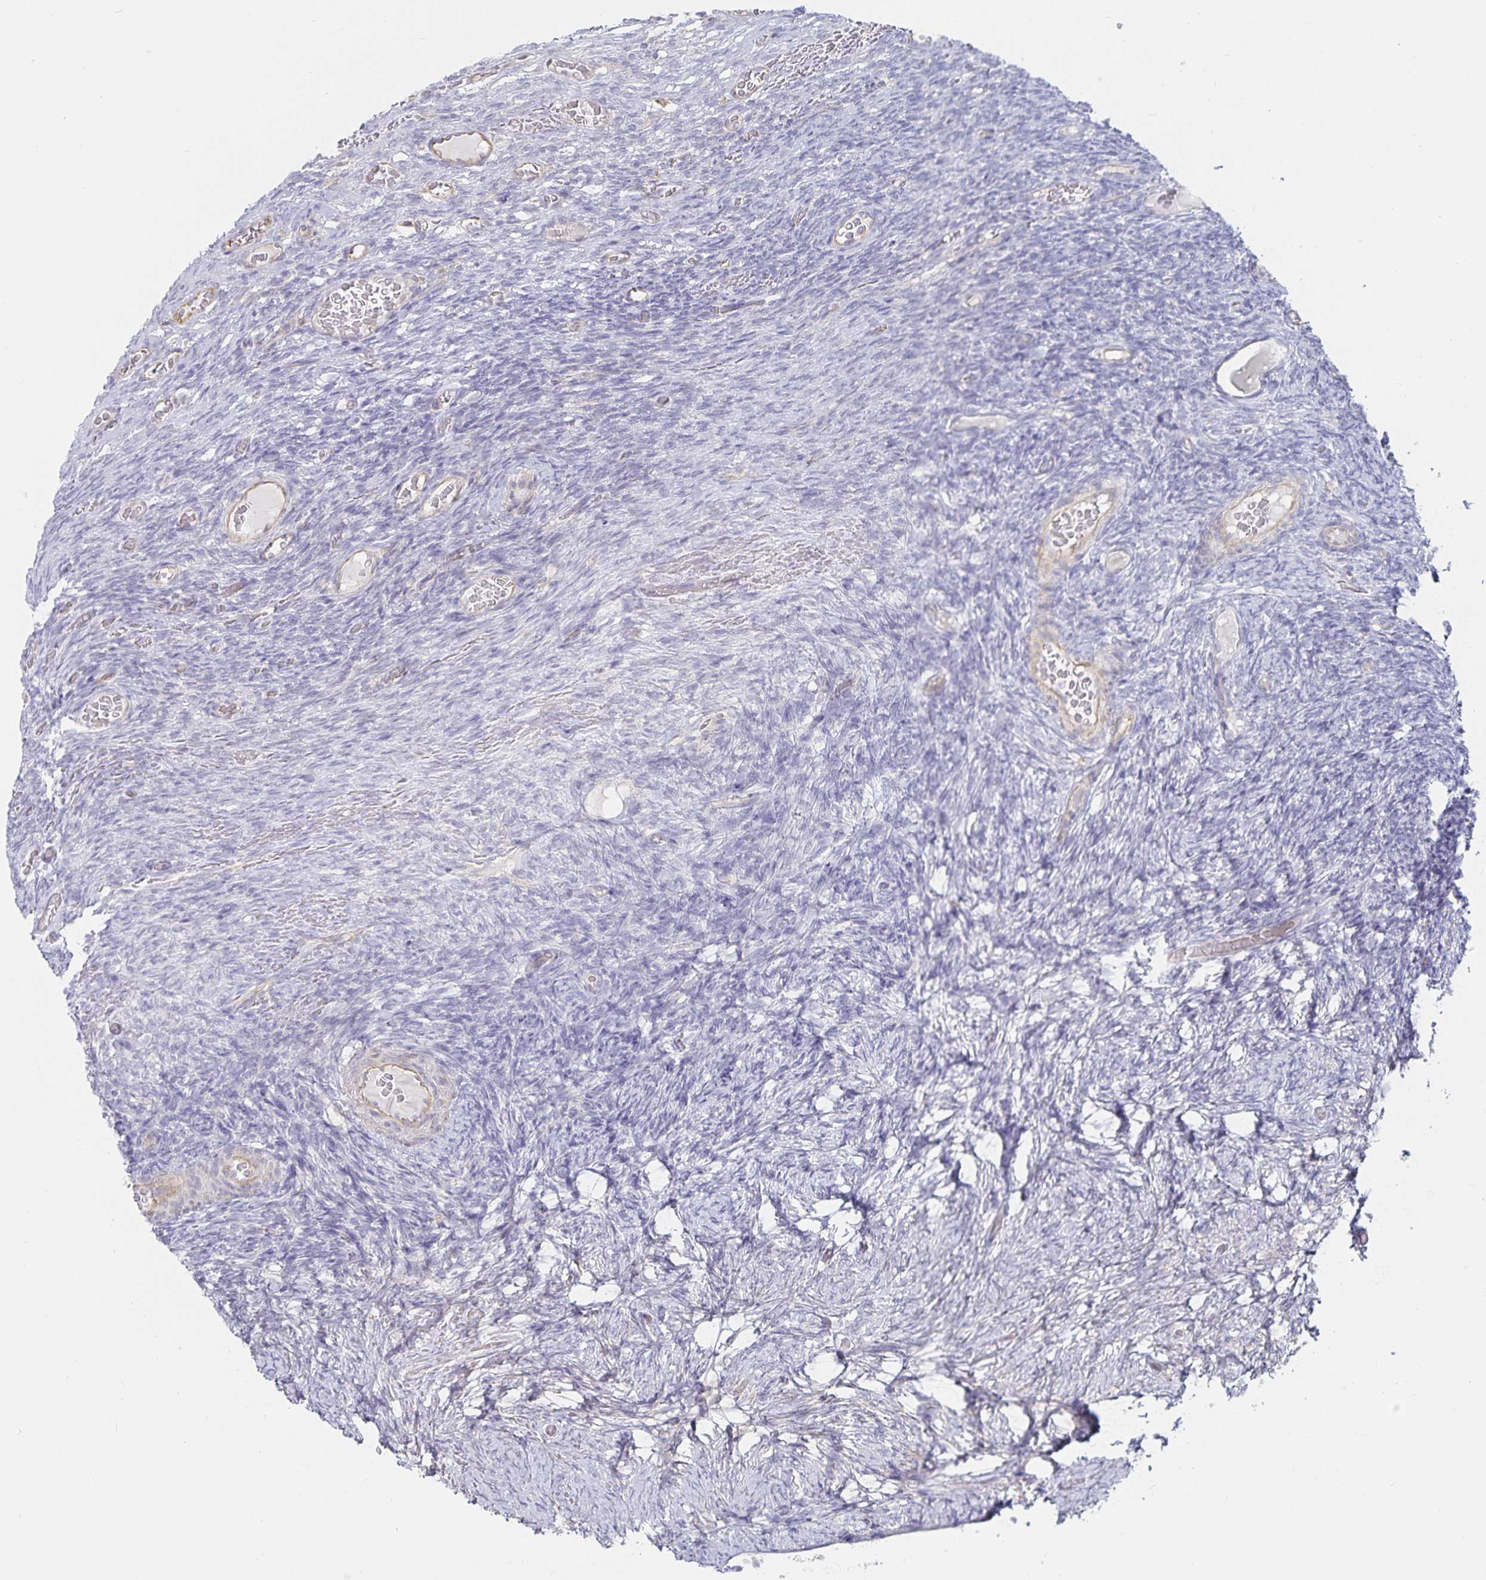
{"staining": {"intensity": "negative", "quantity": "none", "location": "none"}, "tissue": "ovary", "cell_type": "Ovarian stroma cells", "image_type": "normal", "snomed": [{"axis": "morphology", "description": "Normal tissue, NOS"}, {"axis": "topography", "description": "Ovary"}], "caption": "IHC histopathology image of unremarkable ovary stained for a protein (brown), which exhibits no staining in ovarian stroma cells.", "gene": "SFTPA1", "patient": {"sex": "female", "age": 34}}